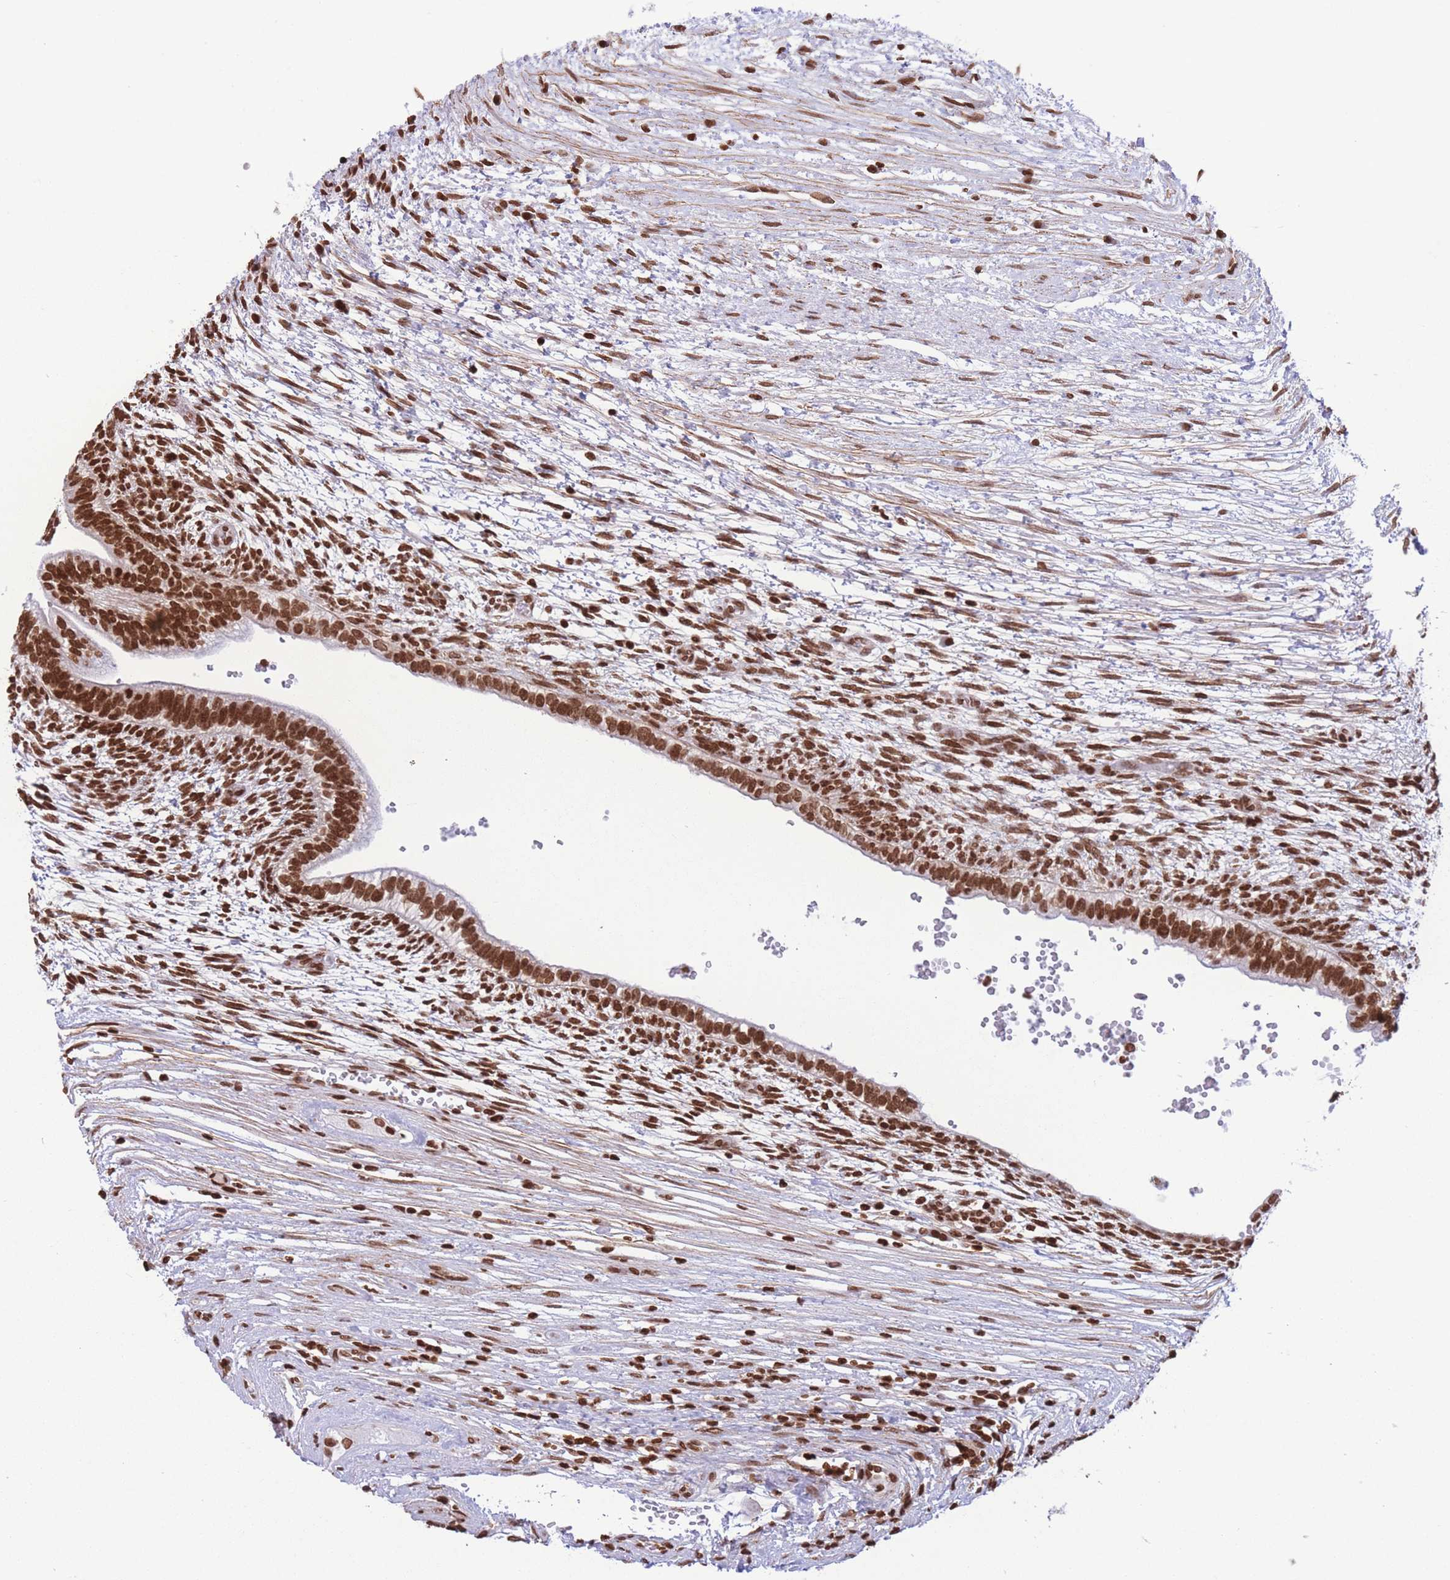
{"staining": {"intensity": "strong", "quantity": ">75%", "location": "nuclear"}, "tissue": "testis cancer", "cell_type": "Tumor cells", "image_type": "cancer", "snomed": [{"axis": "morphology", "description": "Normal tissue, NOS"}, {"axis": "morphology", "description": "Carcinoma, Embryonal, NOS"}, {"axis": "topography", "description": "Testis"}], "caption": "Approximately >75% of tumor cells in human embryonal carcinoma (testis) demonstrate strong nuclear protein positivity as visualized by brown immunohistochemical staining.", "gene": "H2BC11", "patient": {"sex": "male", "age": 32}}